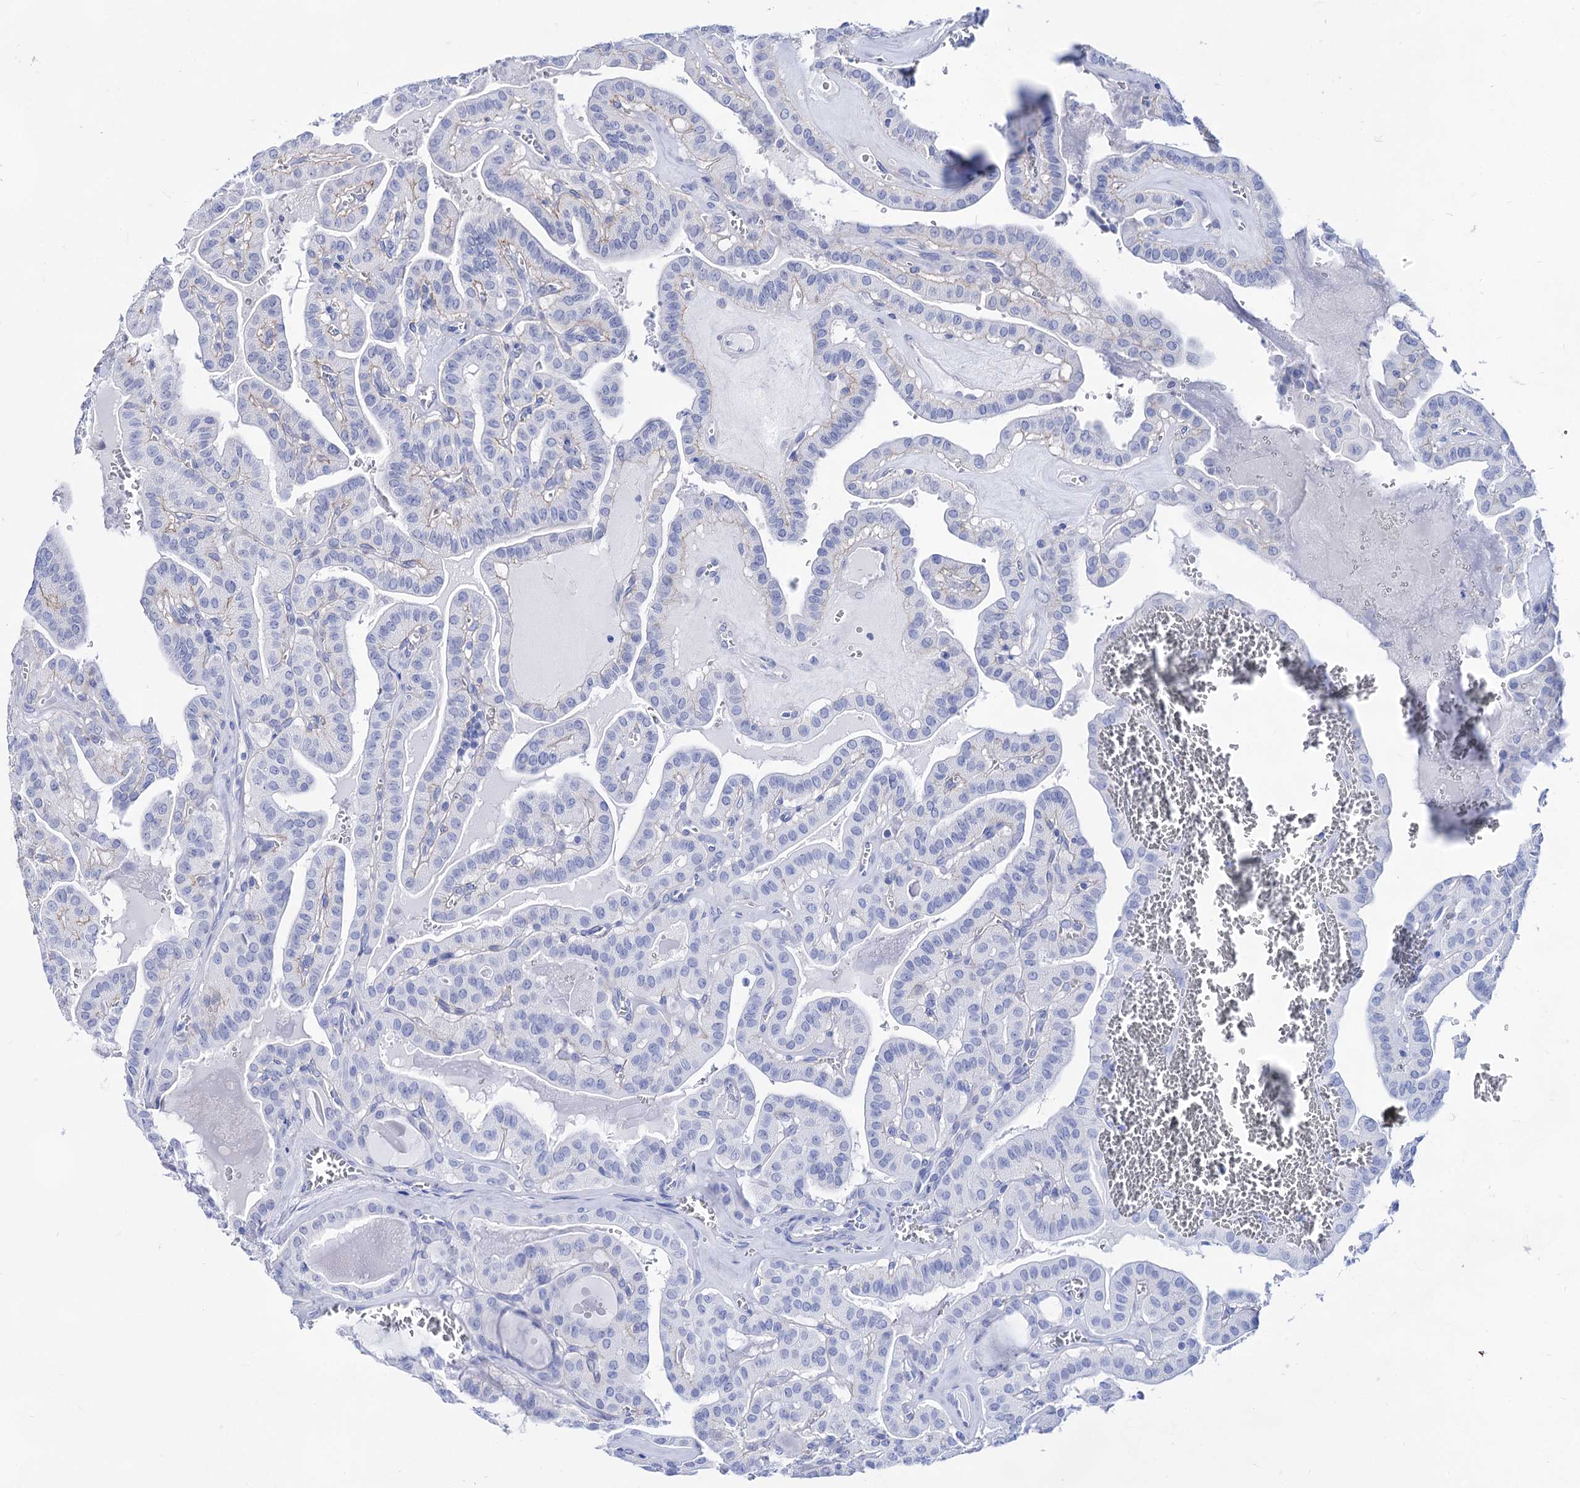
{"staining": {"intensity": "moderate", "quantity": "<25%", "location": "cytoplasmic/membranous"}, "tissue": "thyroid cancer", "cell_type": "Tumor cells", "image_type": "cancer", "snomed": [{"axis": "morphology", "description": "Papillary adenocarcinoma, NOS"}, {"axis": "topography", "description": "Thyroid gland"}], "caption": "DAB (3,3'-diaminobenzidine) immunohistochemical staining of thyroid papillary adenocarcinoma displays moderate cytoplasmic/membranous protein staining in about <25% of tumor cells. (IHC, brightfield microscopy, high magnification).", "gene": "PLIN1", "patient": {"sex": "male", "age": 52}}